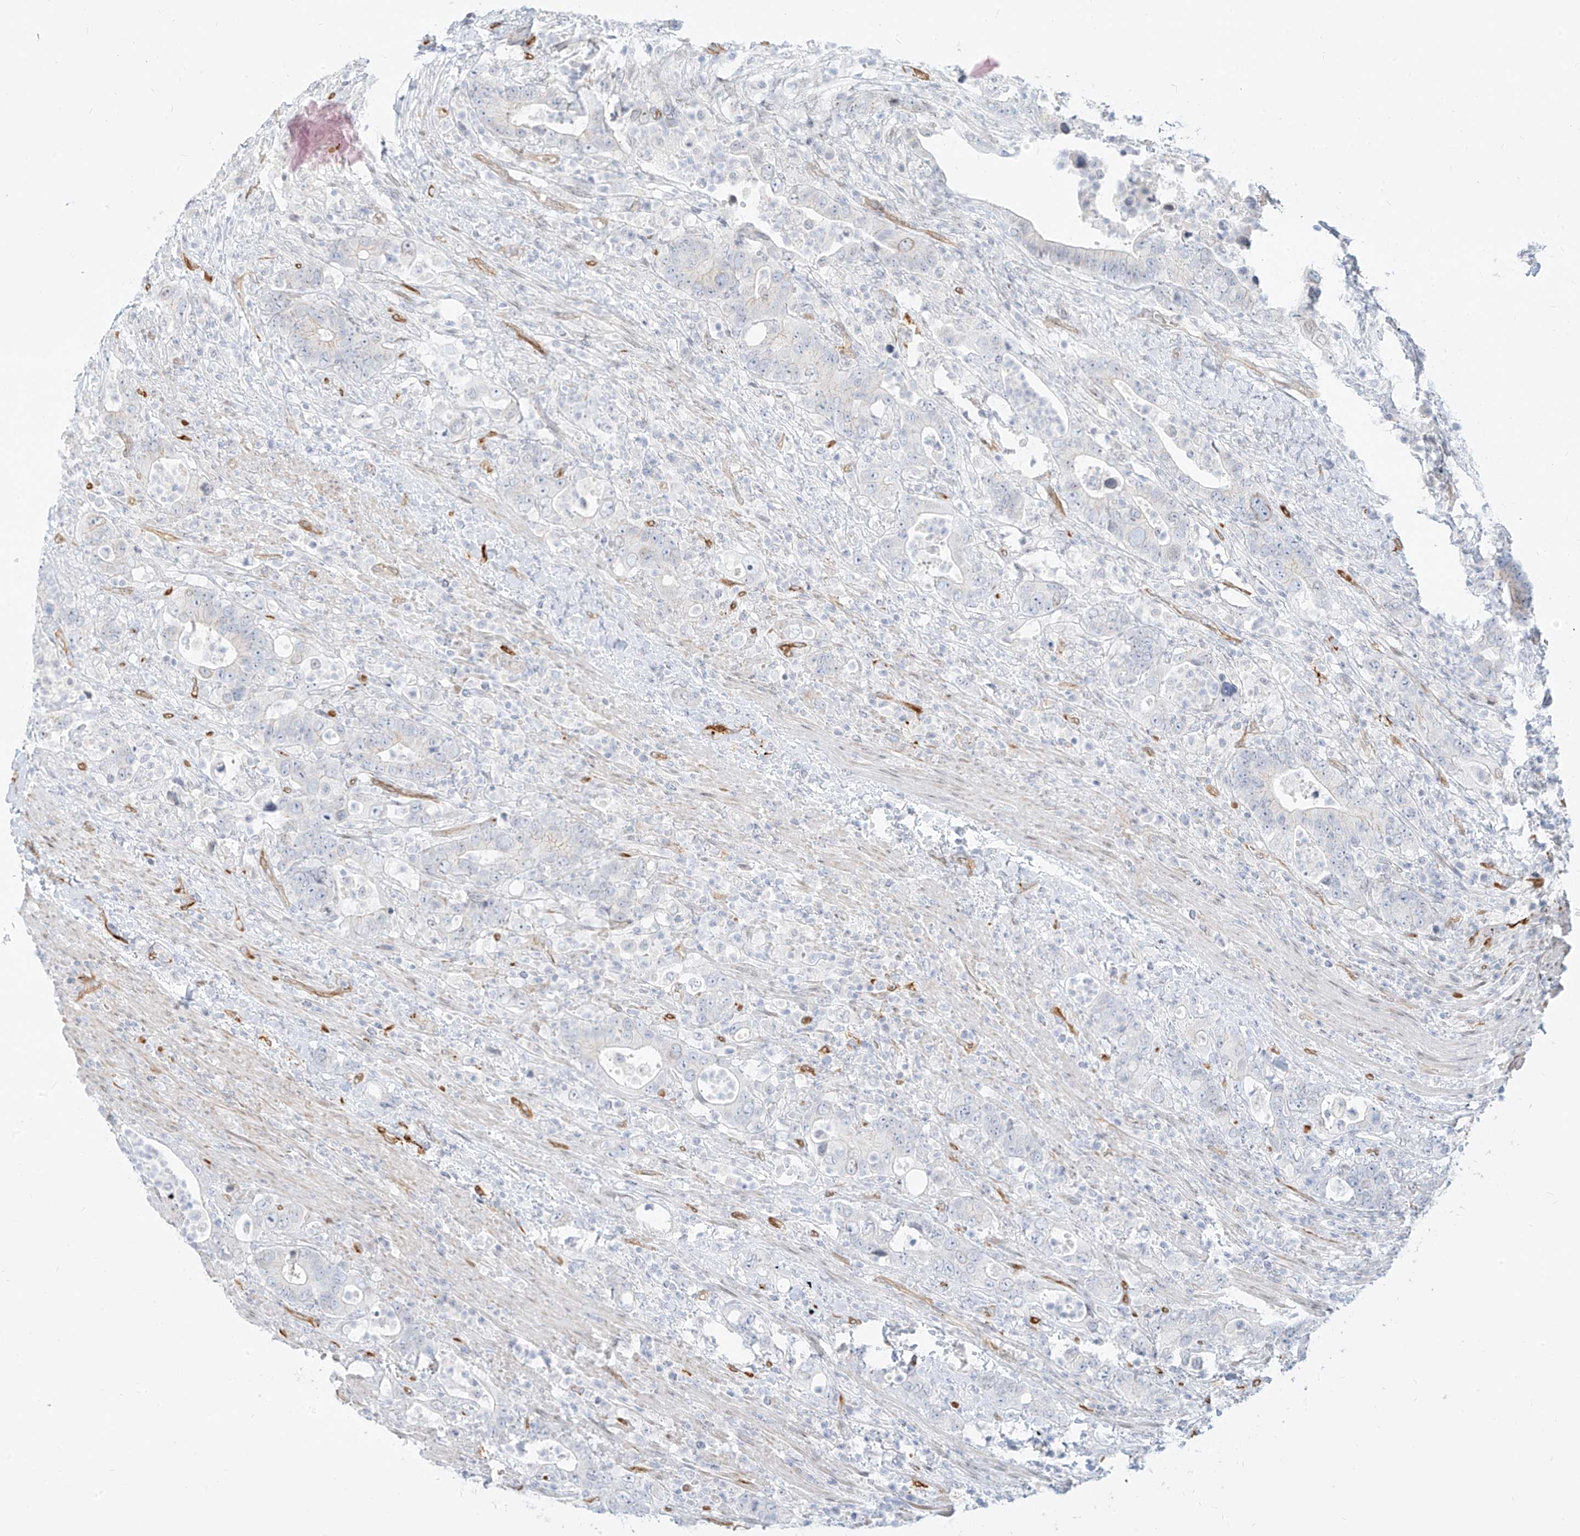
{"staining": {"intensity": "negative", "quantity": "none", "location": "none"}, "tissue": "colorectal cancer", "cell_type": "Tumor cells", "image_type": "cancer", "snomed": [{"axis": "morphology", "description": "Adenocarcinoma, NOS"}, {"axis": "topography", "description": "Colon"}], "caption": "Tumor cells show no significant protein expression in colorectal cancer.", "gene": "NHSL1", "patient": {"sex": "female", "age": 75}}